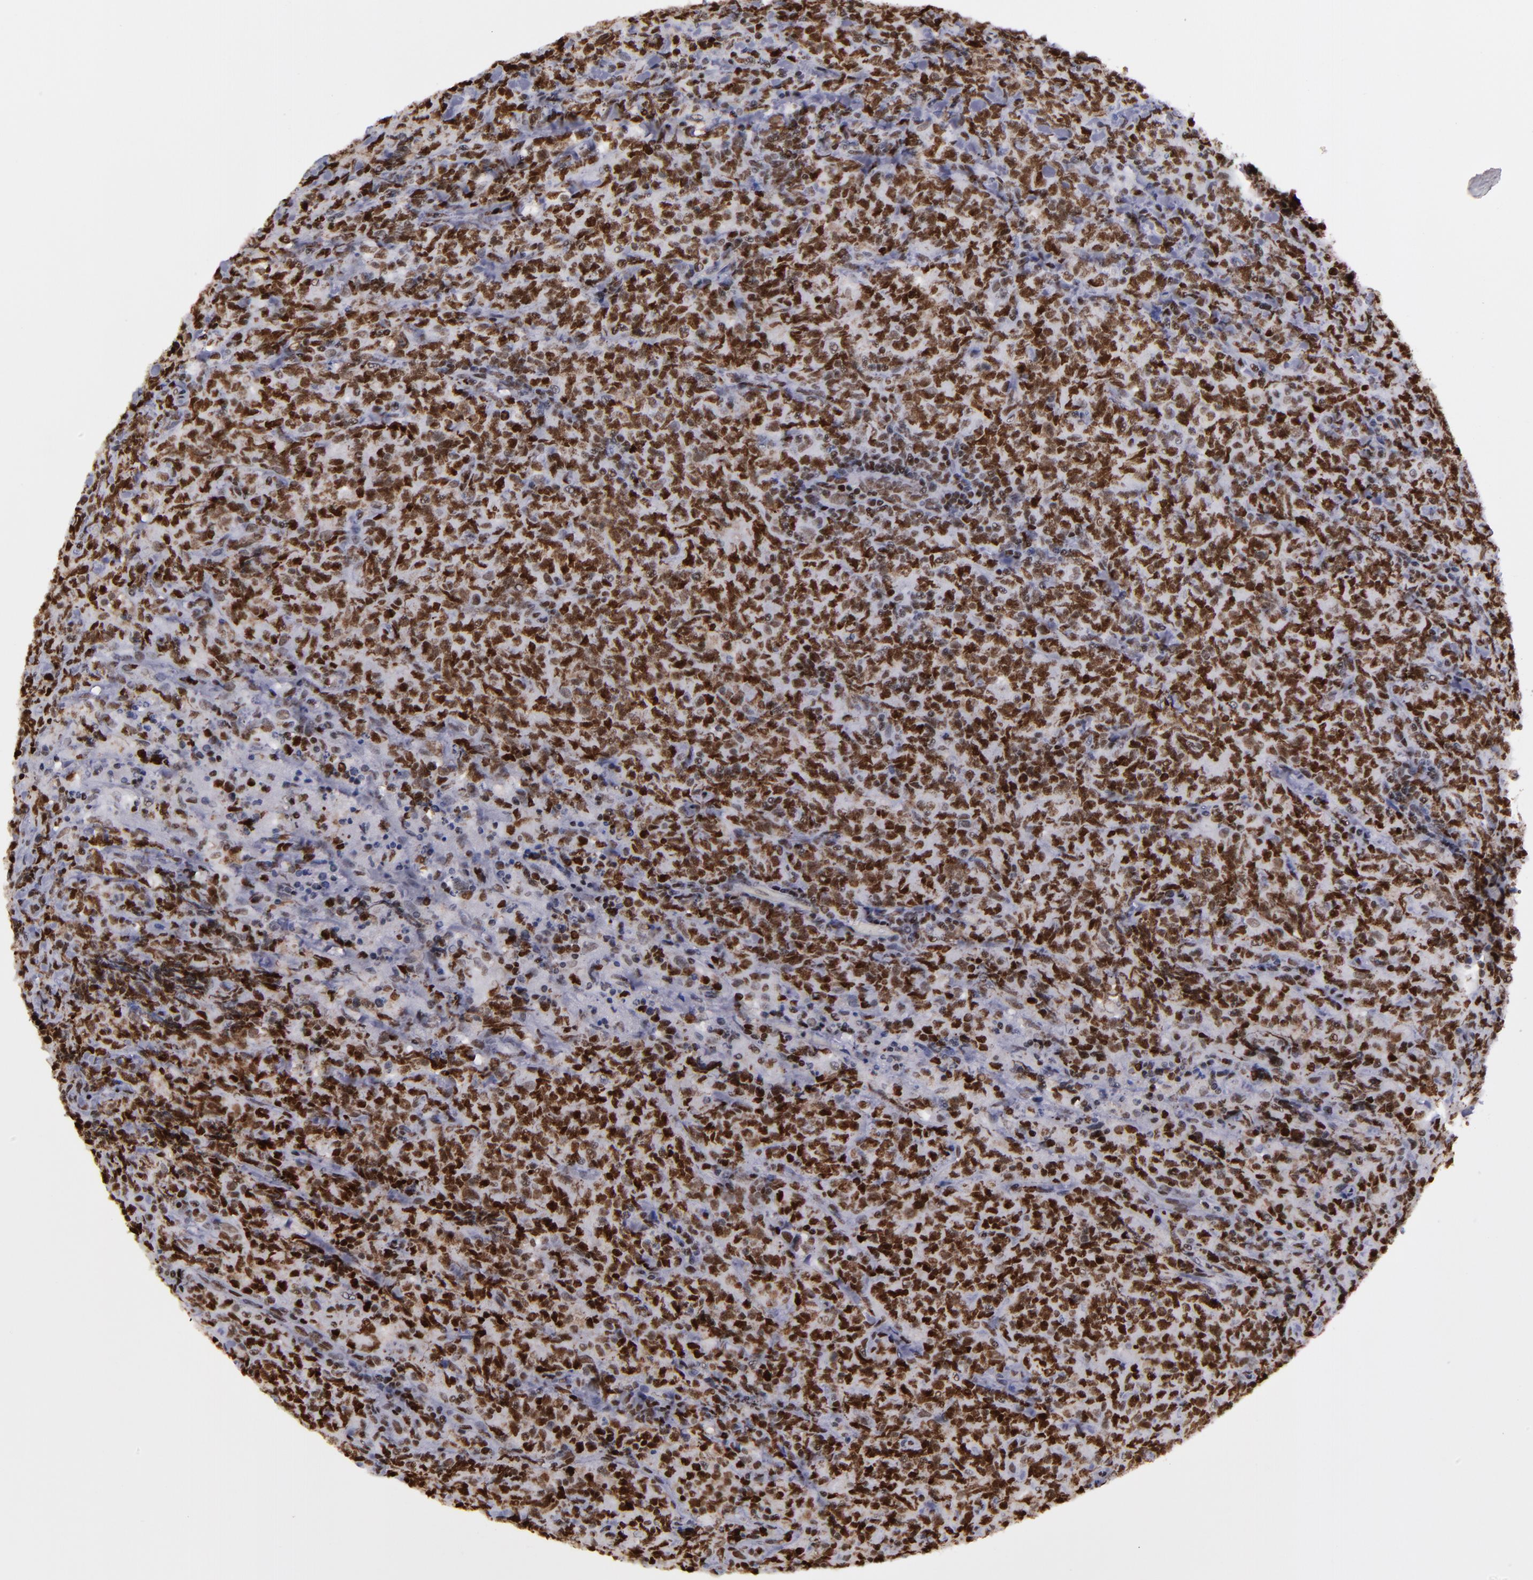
{"staining": {"intensity": "strong", "quantity": ">75%", "location": "nuclear"}, "tissue": "lymphoma", "cell_type": "Tumor cells", "image_type": "cancer", "snomed": [{"axis": "morphology", "description": "Malignant lymphoma, non-Hodgkin's type, High grade"}, {"axis": "topography", "description": "Tonsil"}], "caption": "The histopathology image displays a brown stain indicating the presence of a protein in the nuclear of tumor cells in high-grade malignant lymphoma, non-Hodgkin's type. Nuclei are stained in blue.", "gene": "TERF2", "patient": {"sex": "female", "age": 36}}